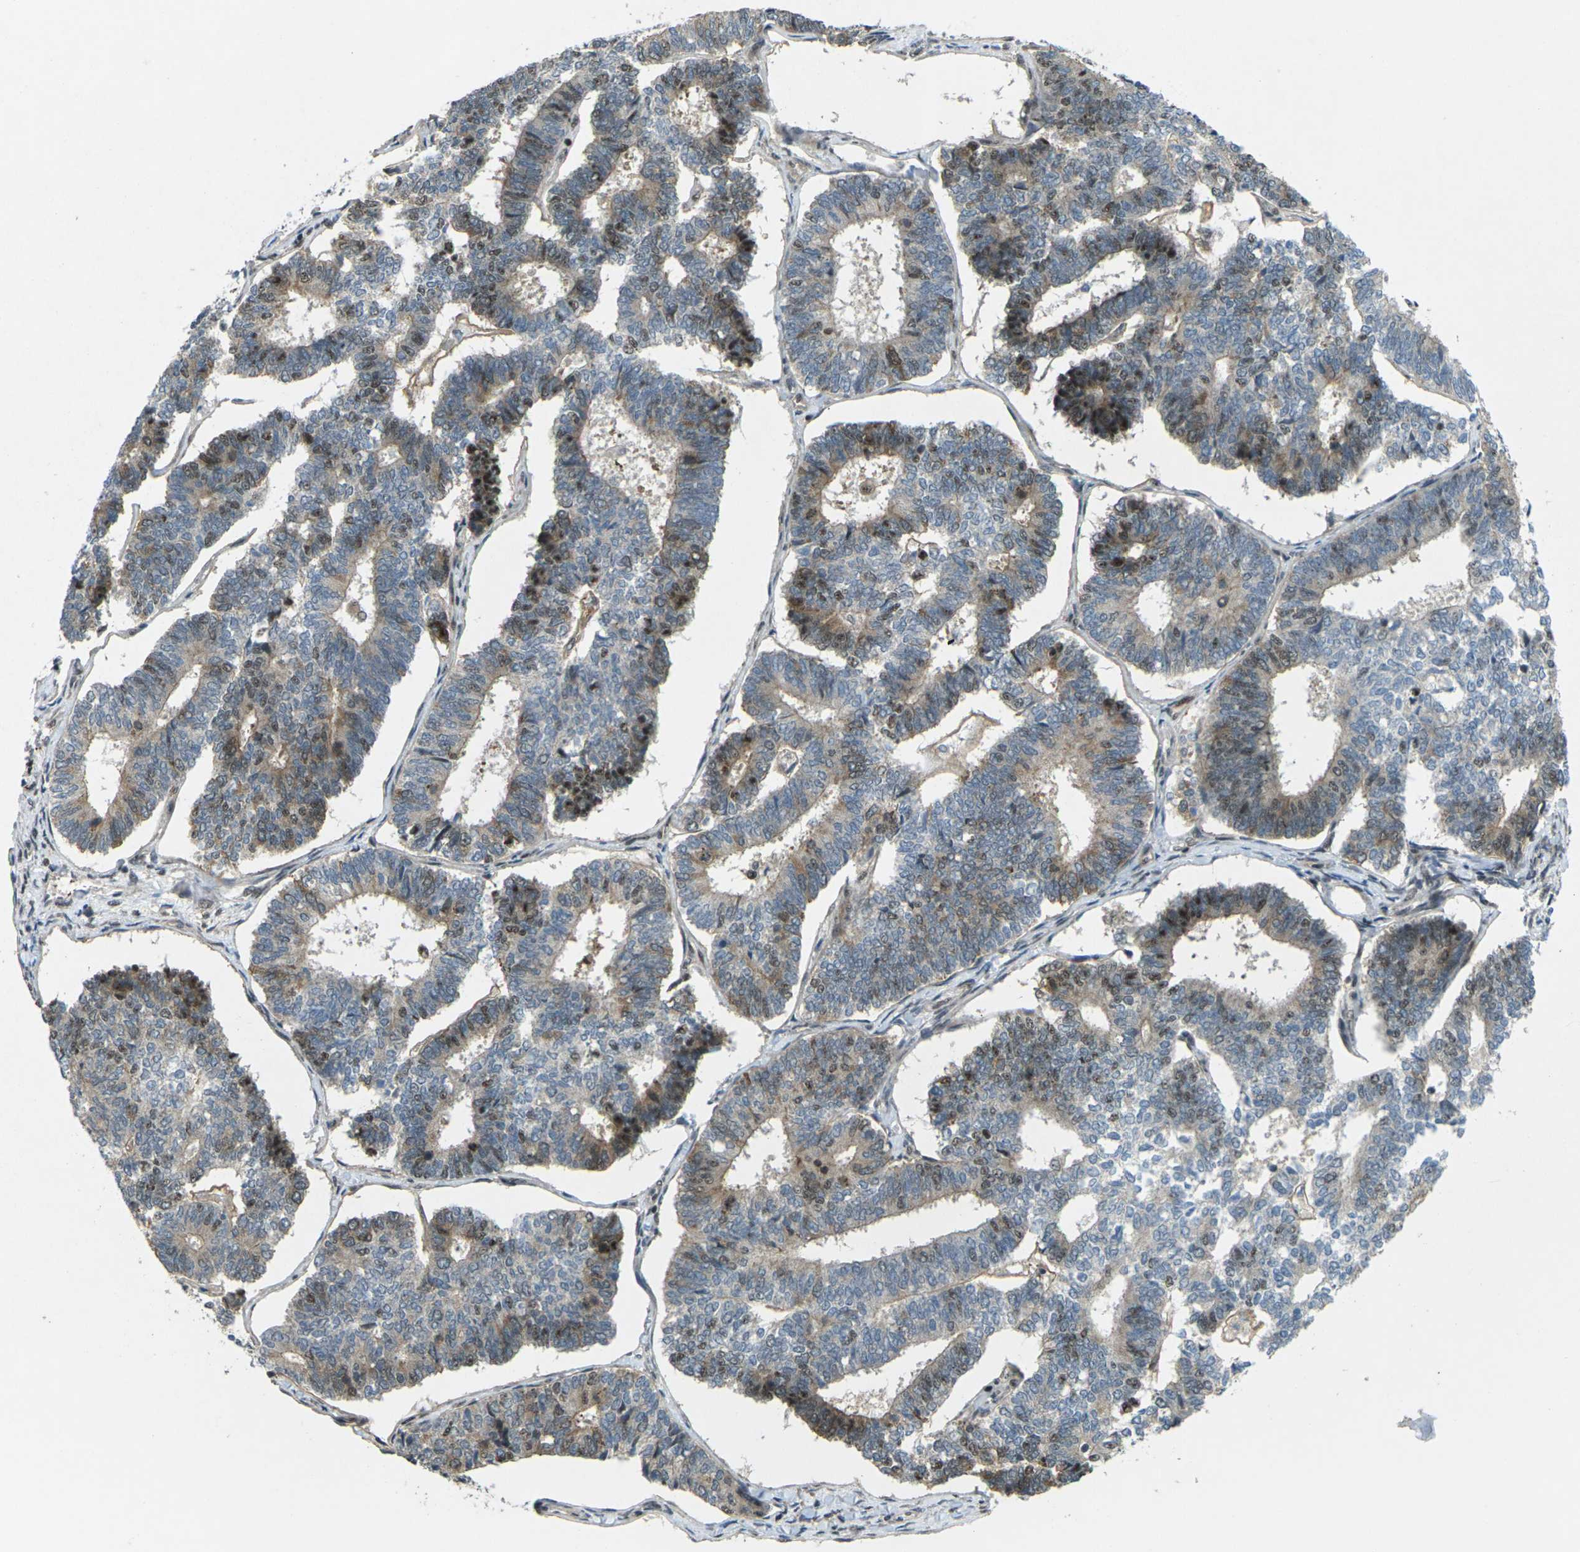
{"staining": {"intensity": "moderate", "quantity": "25%-75%", "location": "cytoplasmic/membranous,nuclear"}, "tissue": "endometrial cancer", "cell_type": "Tumor cells", "image_type": "cancer", "snomed": [{"axis": "morphology", "description": "Adenocarcinoma, NOS"}, {"axis": "topography", "description": "Endometrium"}], "caption": "Endometrial cancer (adenocarcinoma) stained for a protein demonstrates moderate cytoplasmic/membranous and nuclear positivity in tumor cells.", "gene": "UBE2S", "patient": {"sex": "female", "age": 70}}